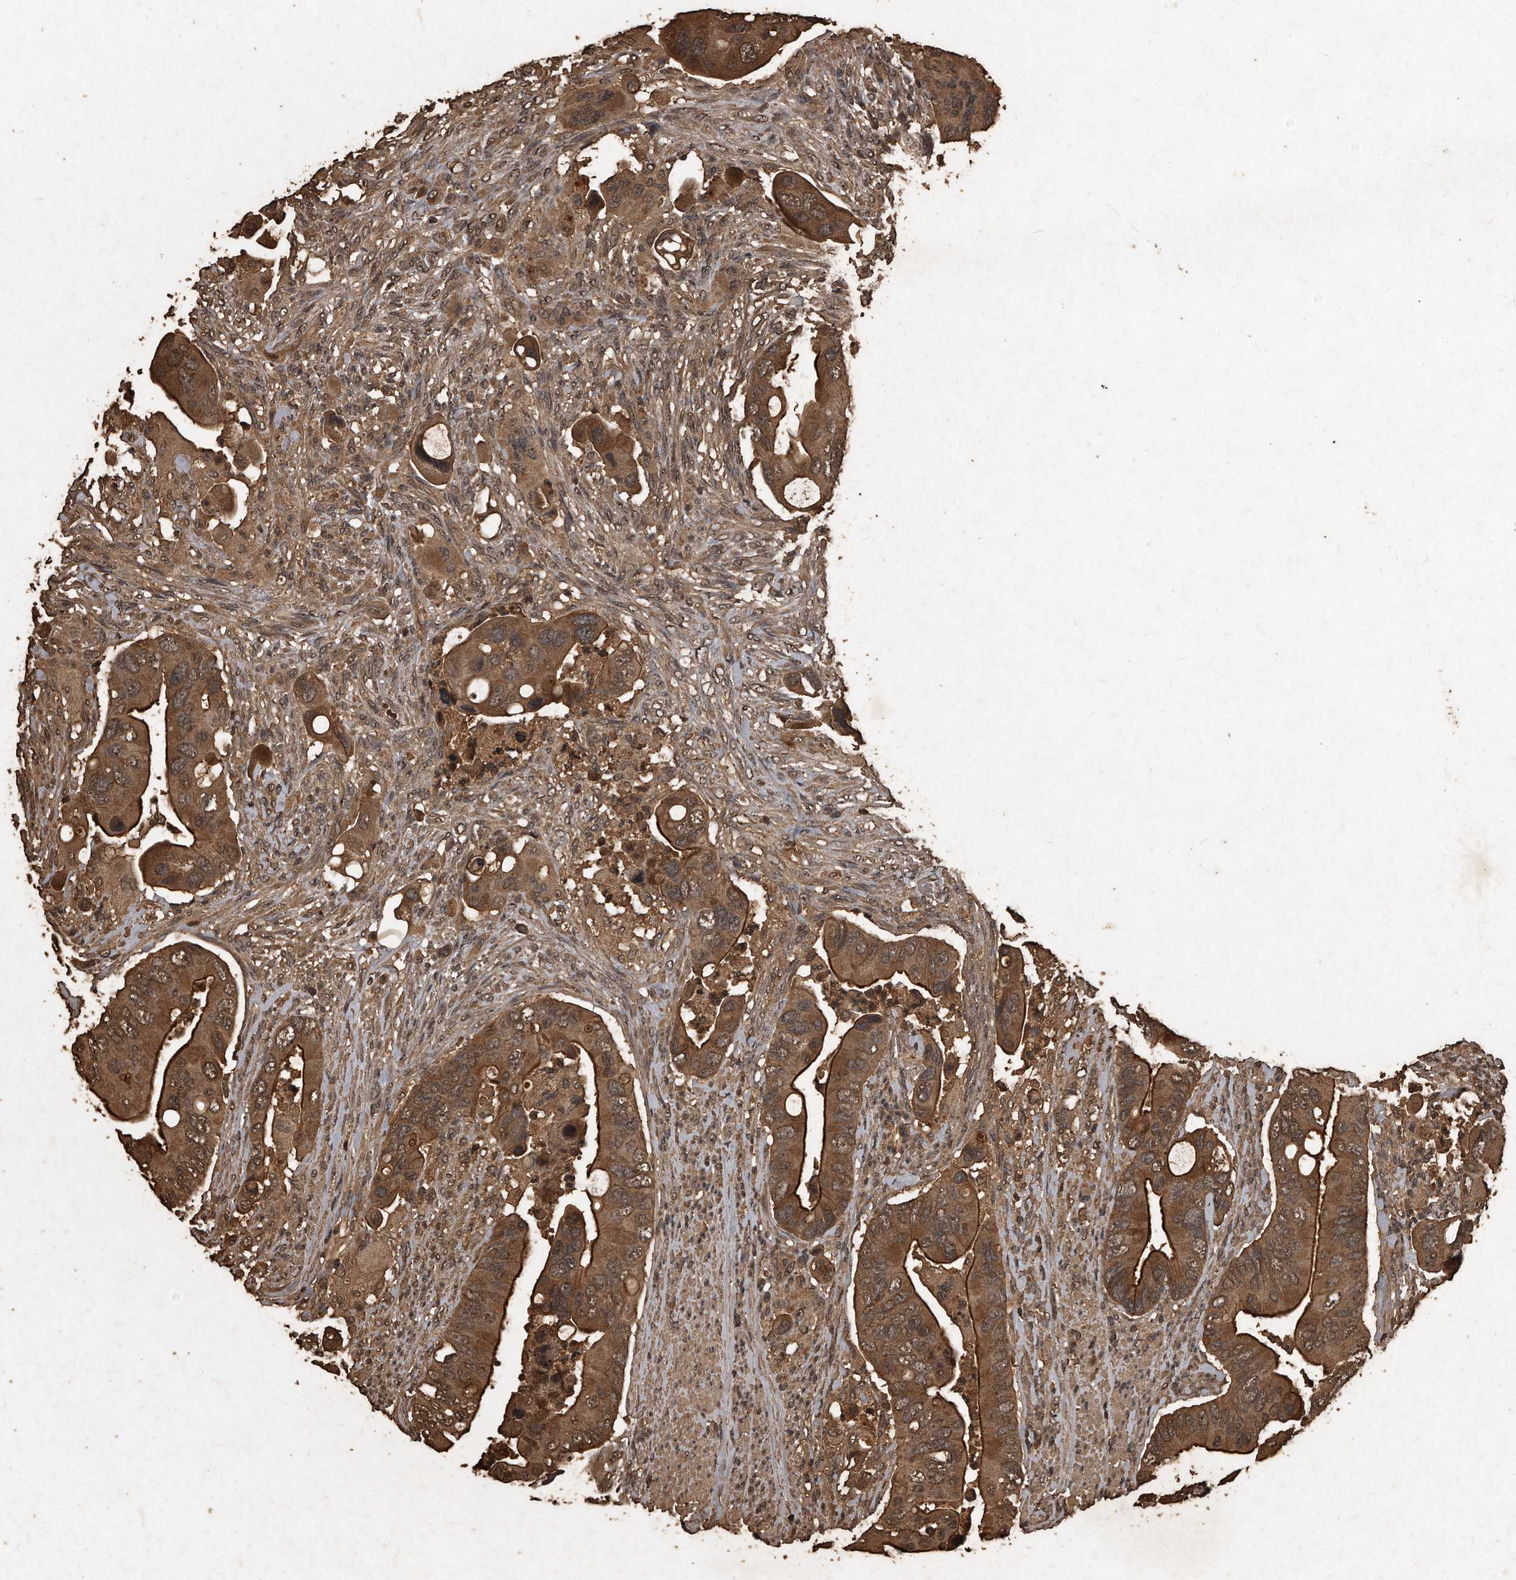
{"staining": {"intensity": "strong", "quantity": ">75%", "location": "cytoplasmic/membranous"}, "tissue": "colorectal cancer", "cell_type": "Tumor cells", "image_type": "cancer", "snomed": [{"axis": "morphology", "description": "Adenocarcinoma, NOS"}, {"axis": "topography", "description": "Rectum"}], "caption": "Adenocarcinoma (colorectal) tissue reveals strong cytoplasmic/membranous expression in about >75% of tumor cells Immunohistochemistry stains the protein in brown and the nuclei are stained blue.", "gene": "CFLAR", "patient": {"sex": "female", "age": 57}}